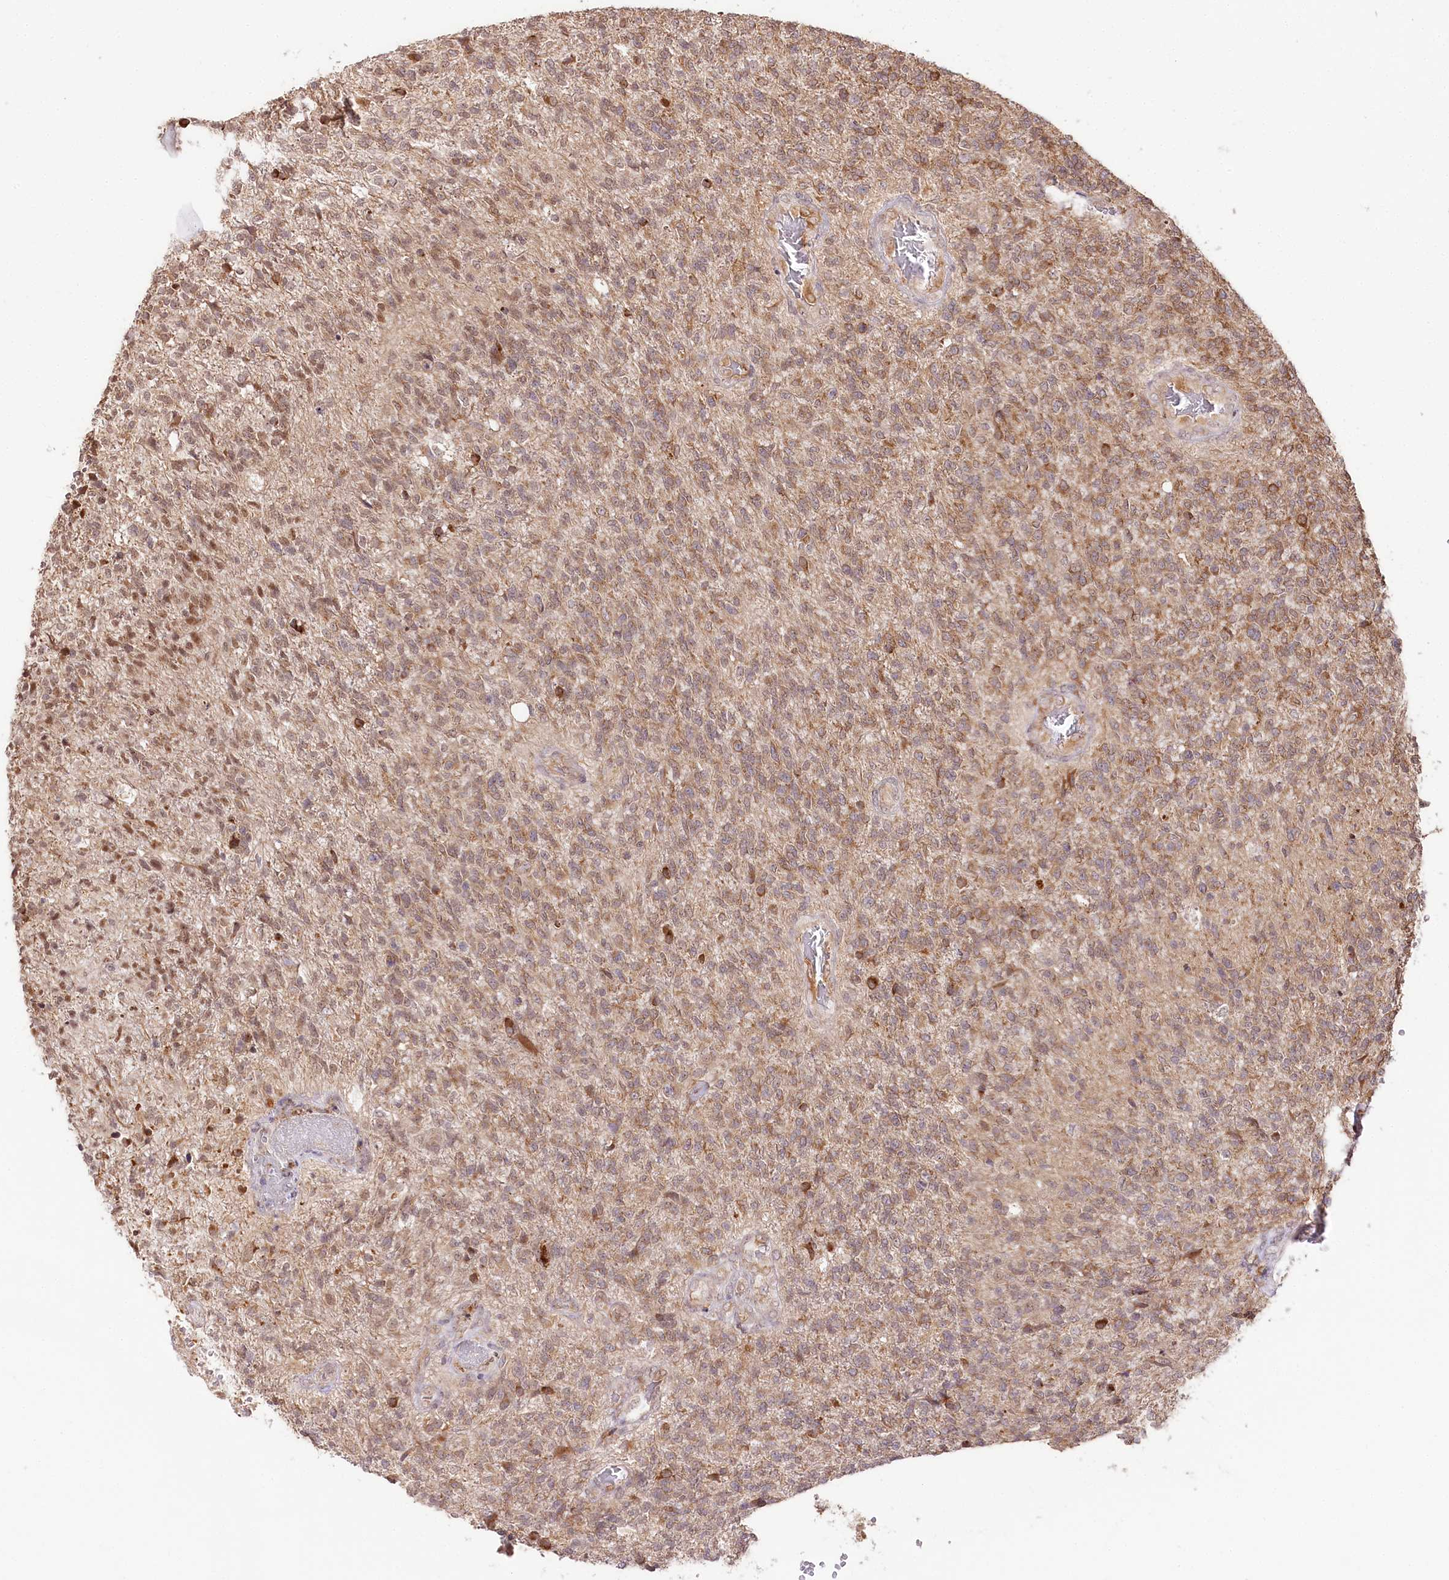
{"staining": {"intensity": "moderate", "quantity": ">75%", "location": "cytoplasmic/membranous,nuclear"}, "tissue": "glioma", "cell_type": "Tumor cells", "image_type": "cancer", "snomed": [{"axis": "morphology", "description": "Glioma, malignant, High grade"}, {"axis": "topography", "description": "Brain"}], "caption": "Glioma stained for a protein demonstrates moderate cytoplasmic/membranous and nuclear positivity in tumor cells.", "gene": "ENSG00000144785", "patient": {"sex": "male", "age": 56}}